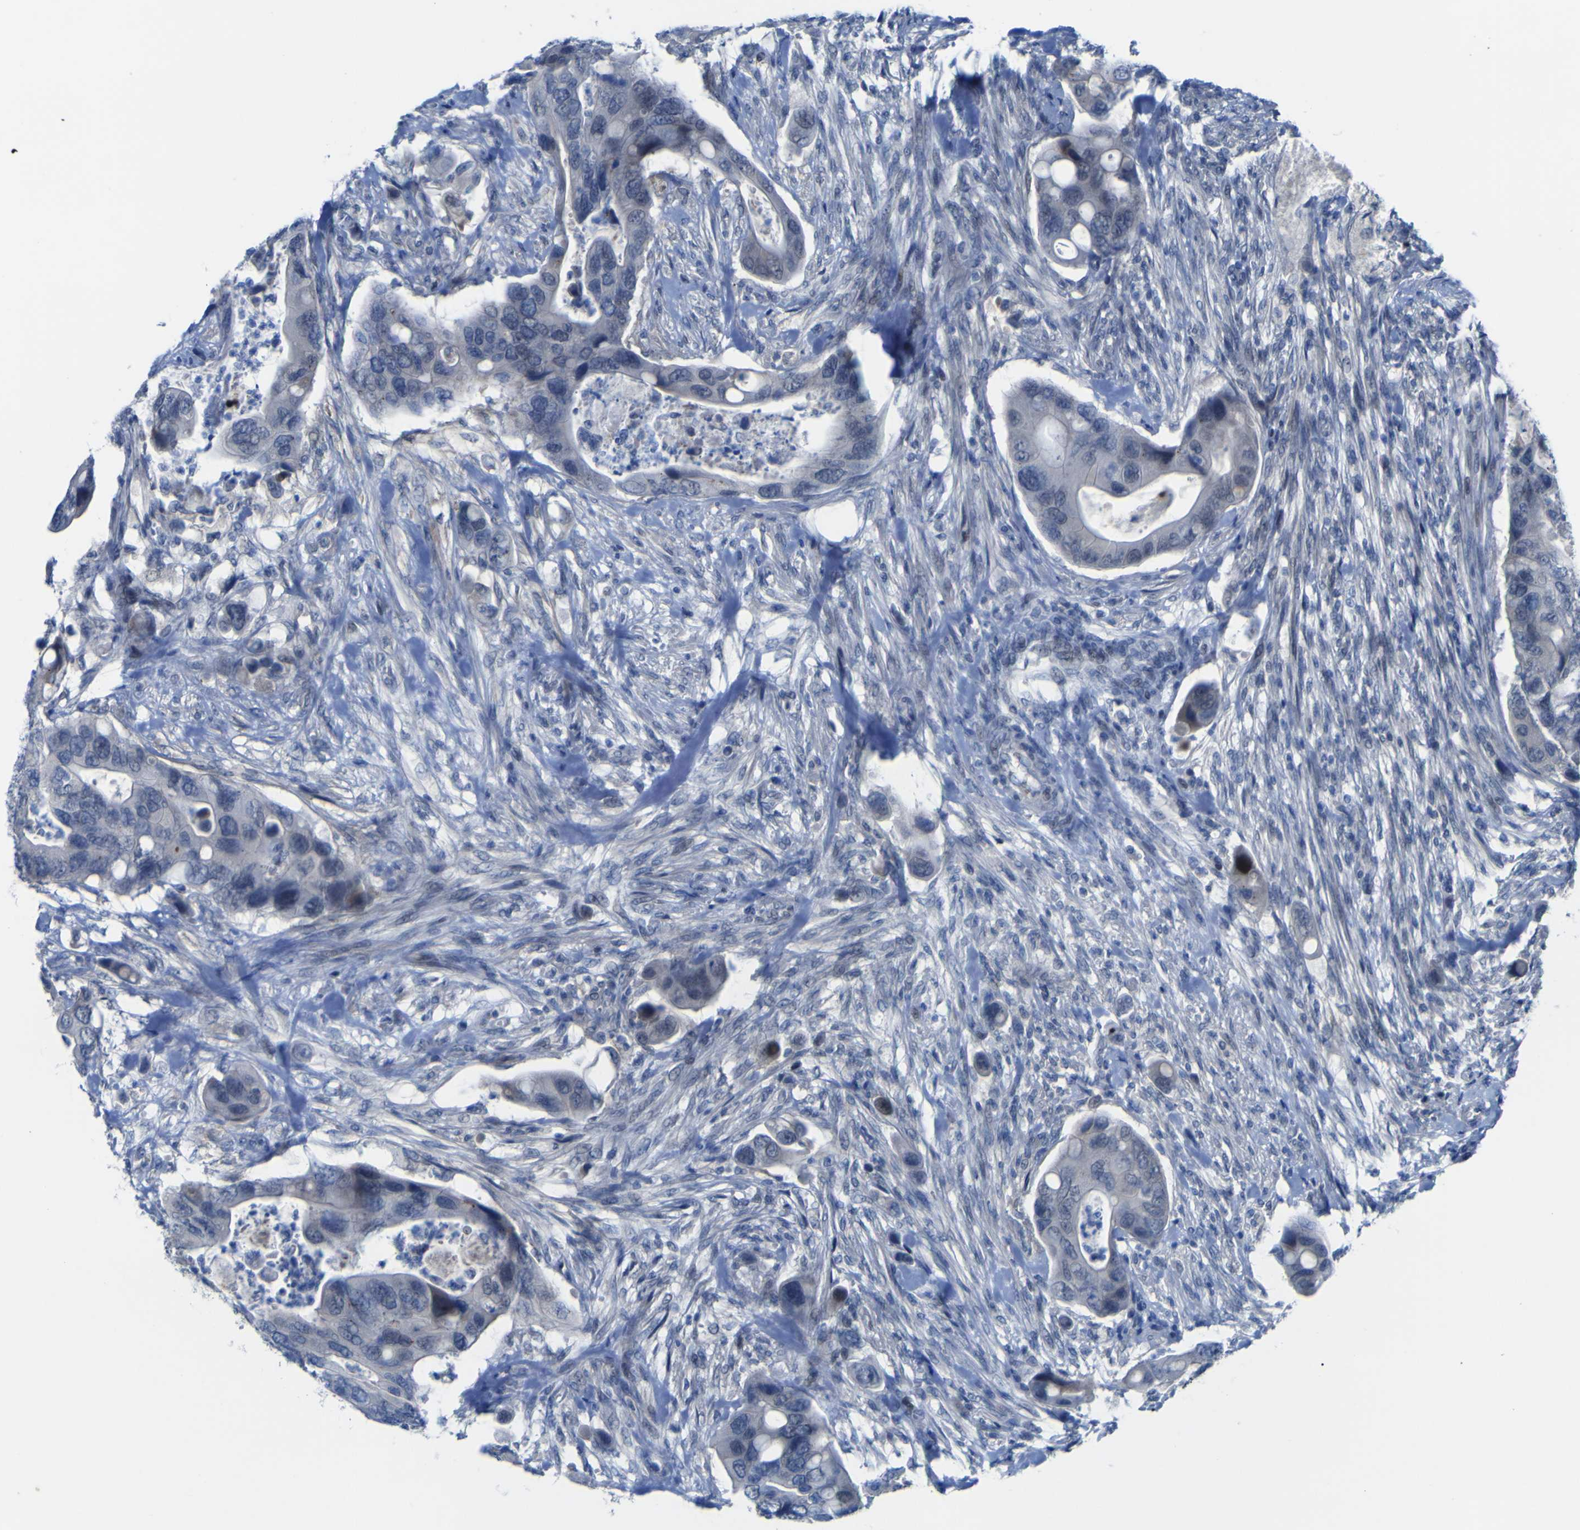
{"staining": {"intensity": "negative", "quantity": "none", "location": "none"}, "tissue": "colorectal cancer", "cell_type": "Tumor cells", "image_type": "cancer", "snomed": [{"axis": "morphology", "description": "Adenocarcinoma, NOS"}, {"axis": "topography", "description": "Rectum"}], "caption": "Immunohistochemistry of colorectal adenocarcinoma exhibits no positivity in tumor cells.", "gene": "NAV1", "patient": {"sex": "female", "age": 57}}